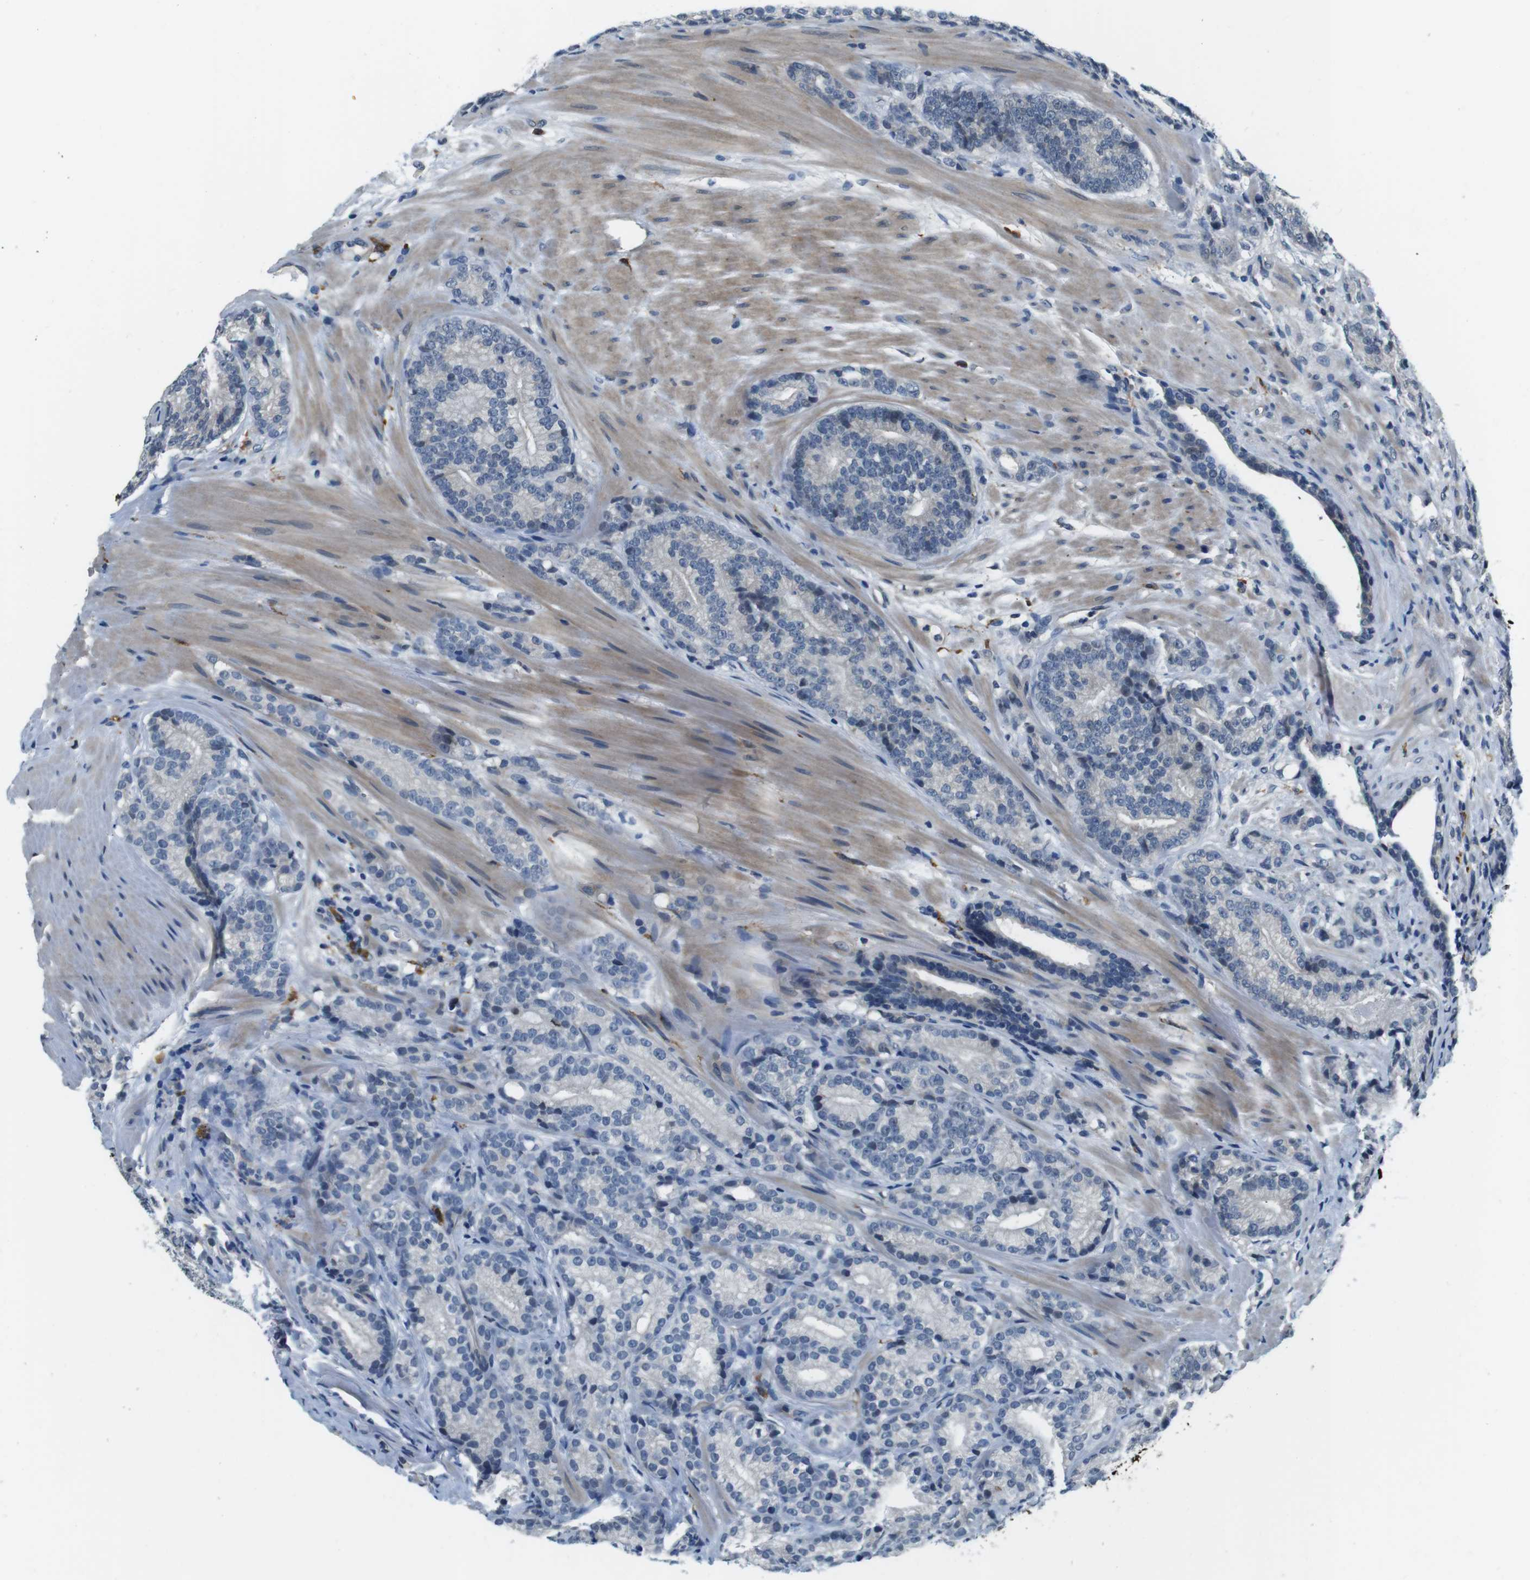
{"staining": {"intensity": "negative", "quantity": "none", "location": "none"}, "tissue": "prostate cancer", "cell_type": "Tumor cells", "image_type": "cancer", "snomed": [{"axis": "morphology", "description": "Adenocarcinoma, High grade"}, {"axis": "topography", "description": "Prostate"}], "caption": "Image shows no significant protein positivity in tumor cells of prostate cancer.", "gene": "CD163L1", "patient": {"sex": "male", "age": 61}}